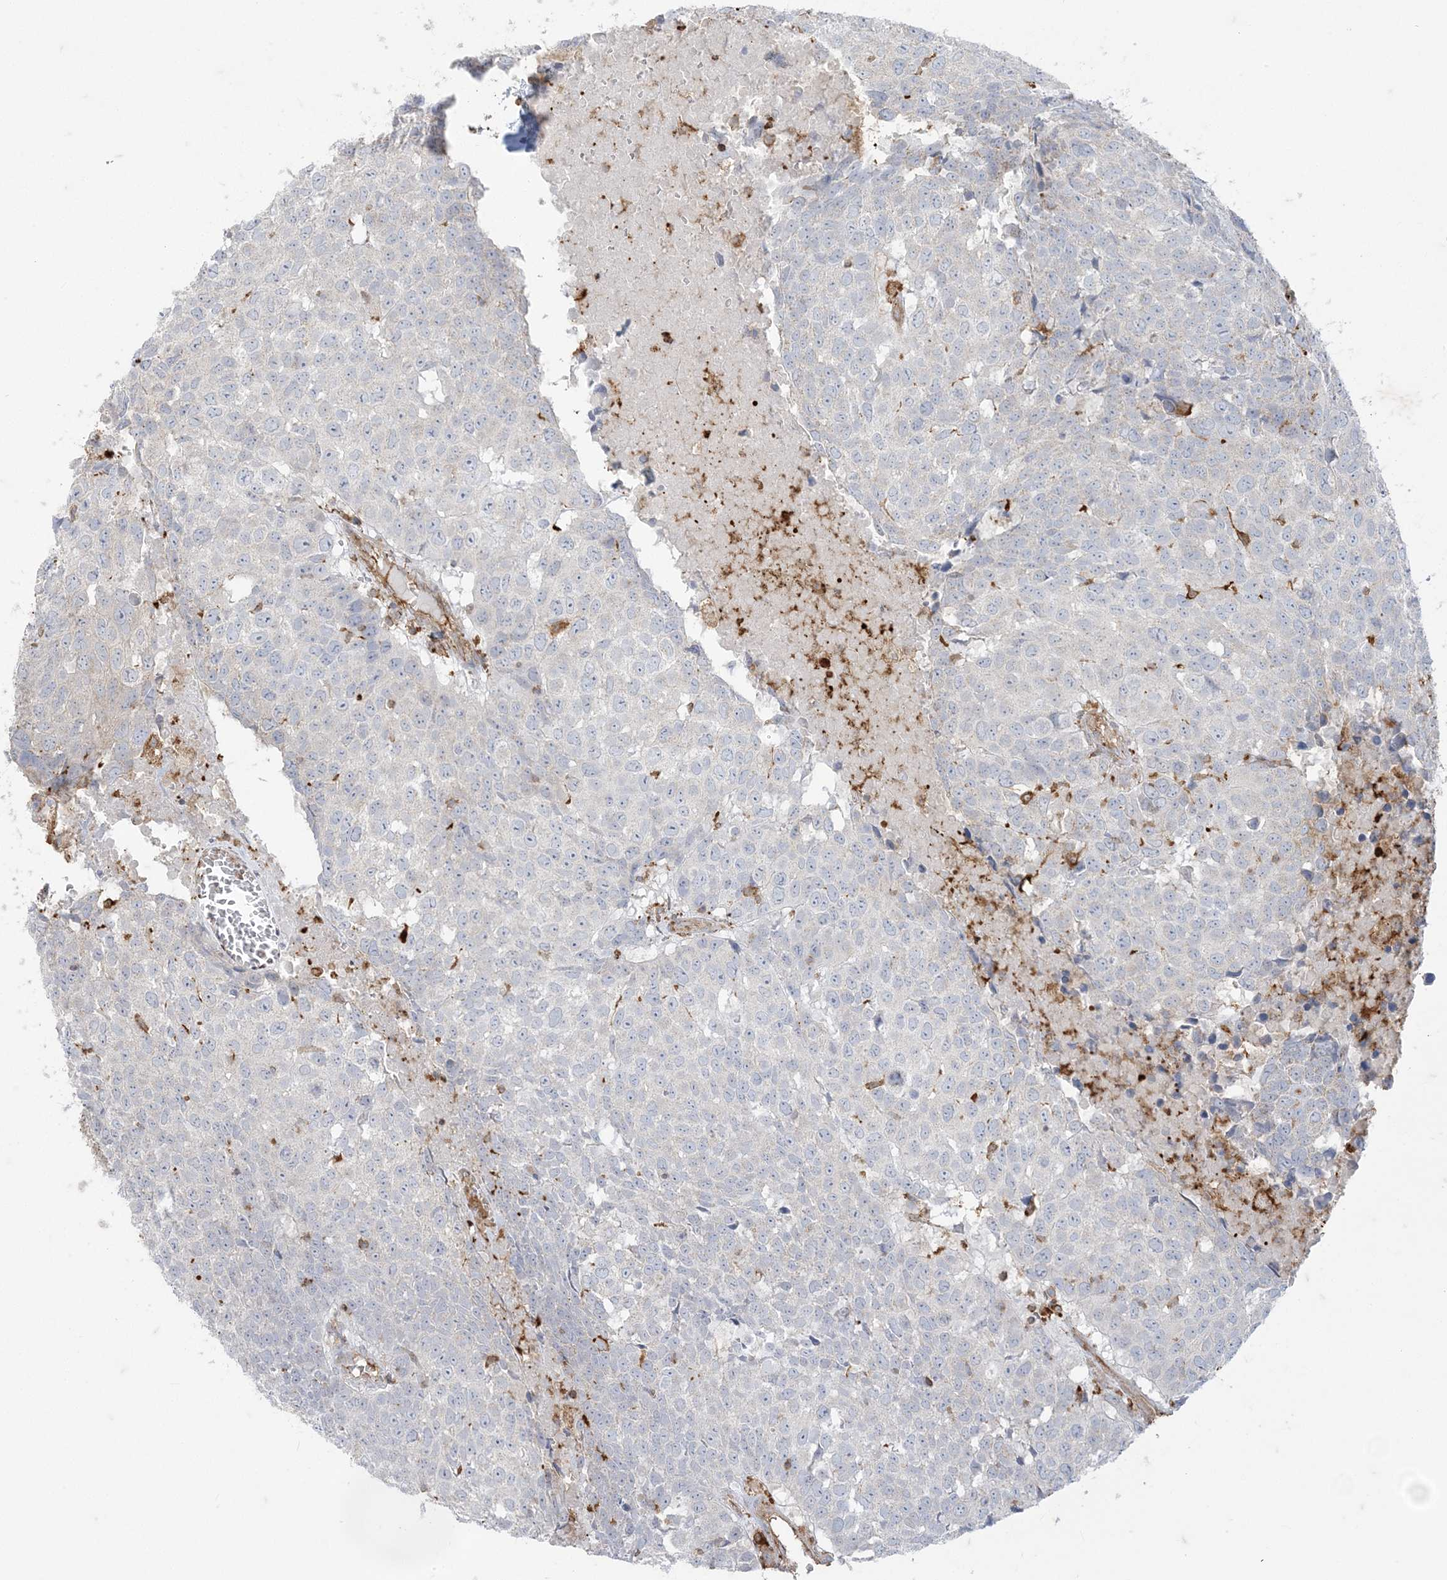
{"staining": {"intensity": "negative", "quantity": "none", "location": "none"}, "tissue": "head and neck cancer", "cell_type": "Tumor cells", "image_type": "cancer", "snomed": [{"axis": "morphology", "description": "Squamous cell carcinoma, NOS"}, {"axis": "topography", "description": "Head-Neck"}], "caption": "Tumor cells are negative for brown protein staining in head and neck cancer (squamous cell carcinoma).", "gene": "DERL3", "patient": {"sex": "male", "age": 66}}